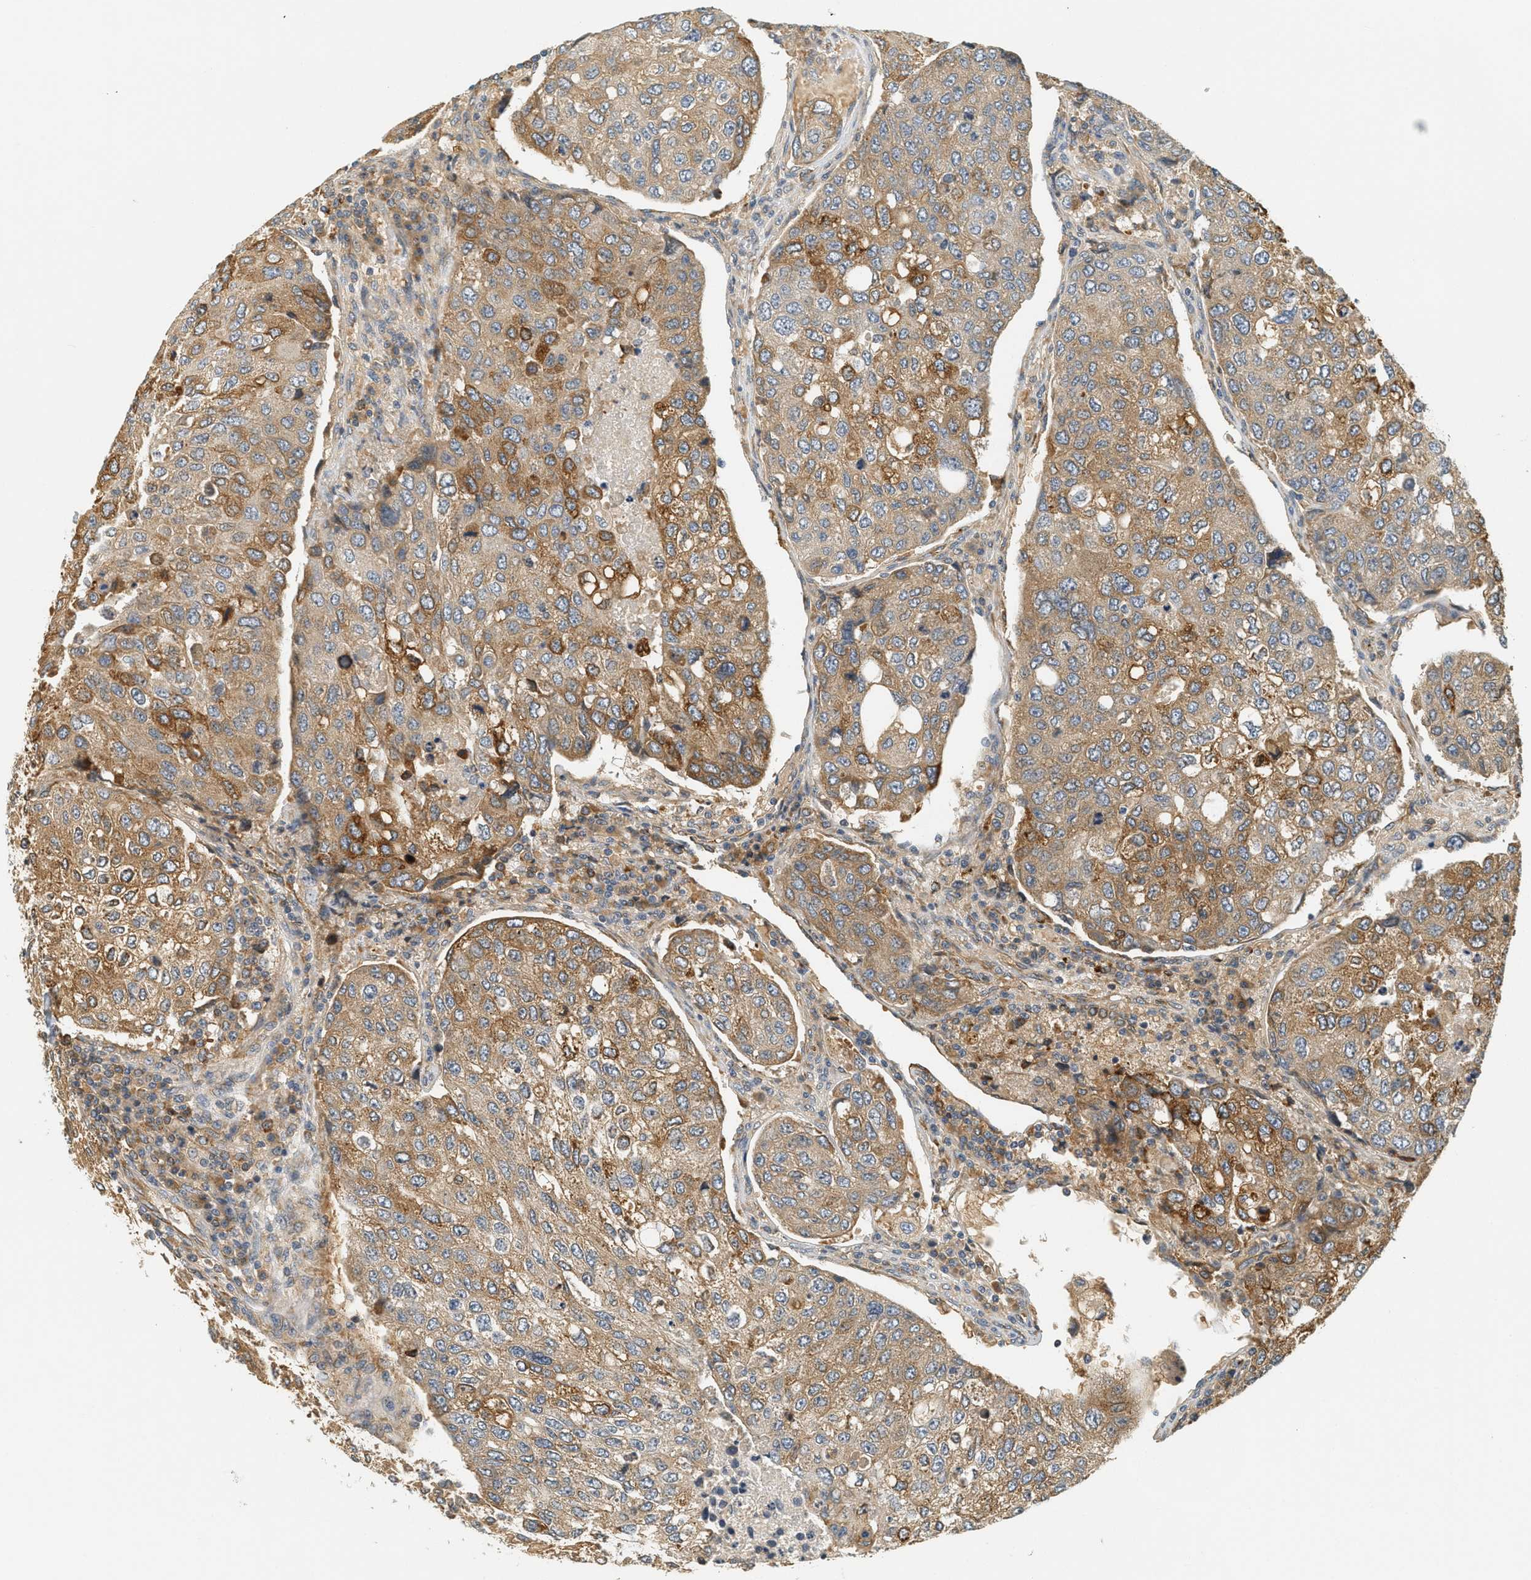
{"staining": {"intensity": "moderate", "quantity": ">75%", "location": "cytoplasmic/membranous"}, "tissue": "urothelial cancer", "cell_type": "Tumor cells", "image_type": "cancer", "snomed": [{"axis": "morphology", "description": "Urothelial carcinoma, High grade"}, {"axis": "topography", "description": "Lymph node"}, {"axis": "topography", "description": "Urinary bladder"}], "caption": "Immunohistochemical staining of high-grade urothelial carcinoma shows moderate cytoplasmic/membranous protein positivity in approximately >75% of tumor cells. (DAB (3,3'-diaminobenzidine) = brown stain, brightfield microscopy at high magnification).", "gene": "PDK1", "patient": {"sex": "male", "age": 51}}